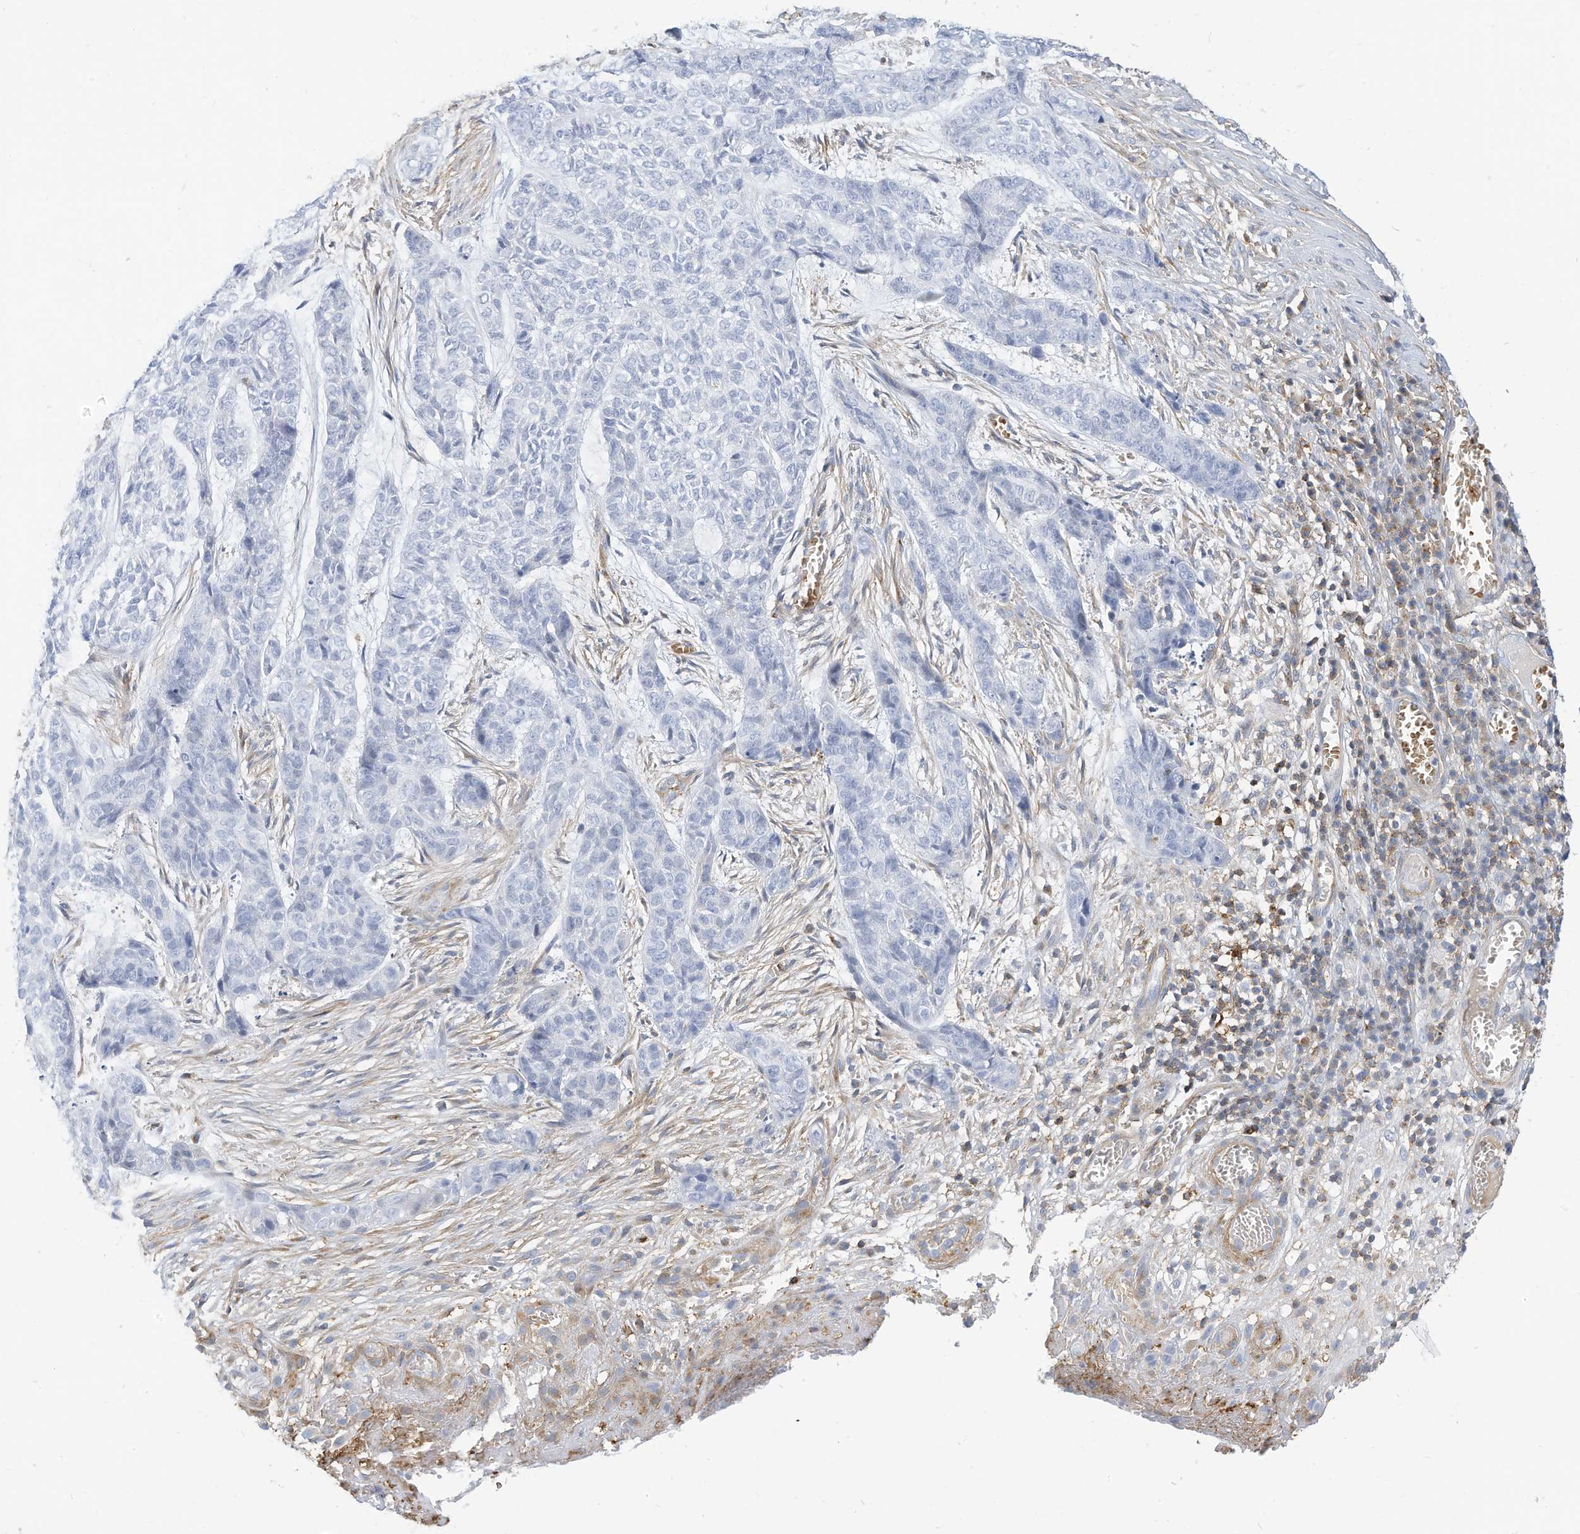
{"staining": {"intensity": "negative", "quantity": "none", "location": "none"}, "tissue": "skin cancer", "cell_type": "Tumor cells", "image_type": "cancer", "snomed": [{"axis": "morphology", "description": "Basal cell carcinoma"}, {"axis": "topography", "description": "Skin"}], "caption": "Tumor cells show no significant staining in skin cancer (basal cell carcinoma). (DAB IHC with hematoxylin counter stain).", "gene": "TXNDC9", "patient": {"sex": "female", "age": 64}}